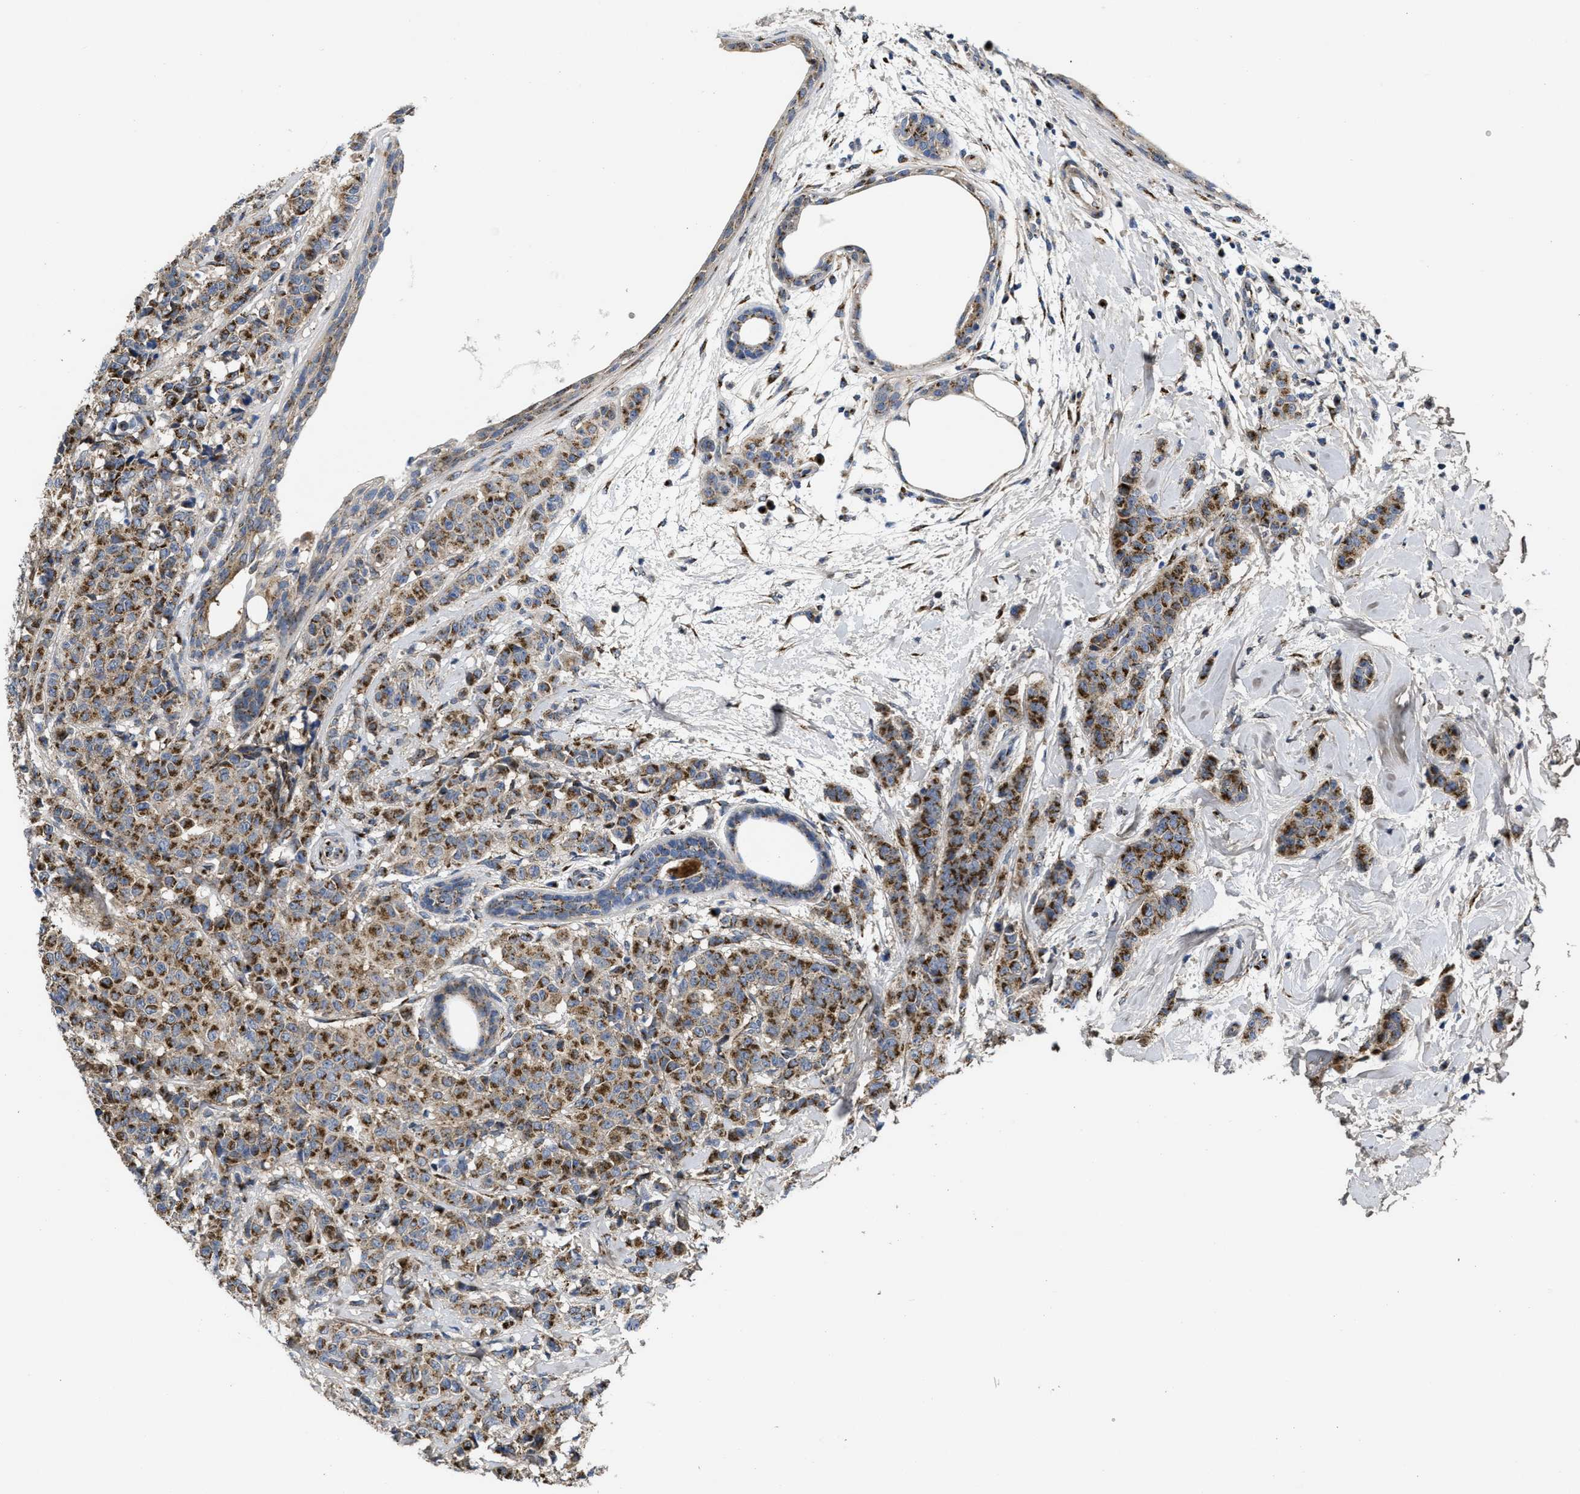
{"staining": {"intensity": "strong", "quantity": ">75%", "location": "cytoplasmic/membranous"}, "tissue": "breast cancer", "cell_type": "Tumor cells", "image_type": "cancer", "snomed": [{"axis": "morphology", "description": "Normal tissue, NOS"}, {"axis": "morphology", "description": "Duct carcinoma"}, {"axis": "topography", "description": "Breast"}], "caption": "Tumor cells demonstrate high levels of strong cytoplasmic/membranous staining in approximately >75% of cells in human invasive ductal carcinoma (breast). Nuclei are stained in blue.", "gene": "ZNF70", "patient": {"sex": "female", "age": 40}}